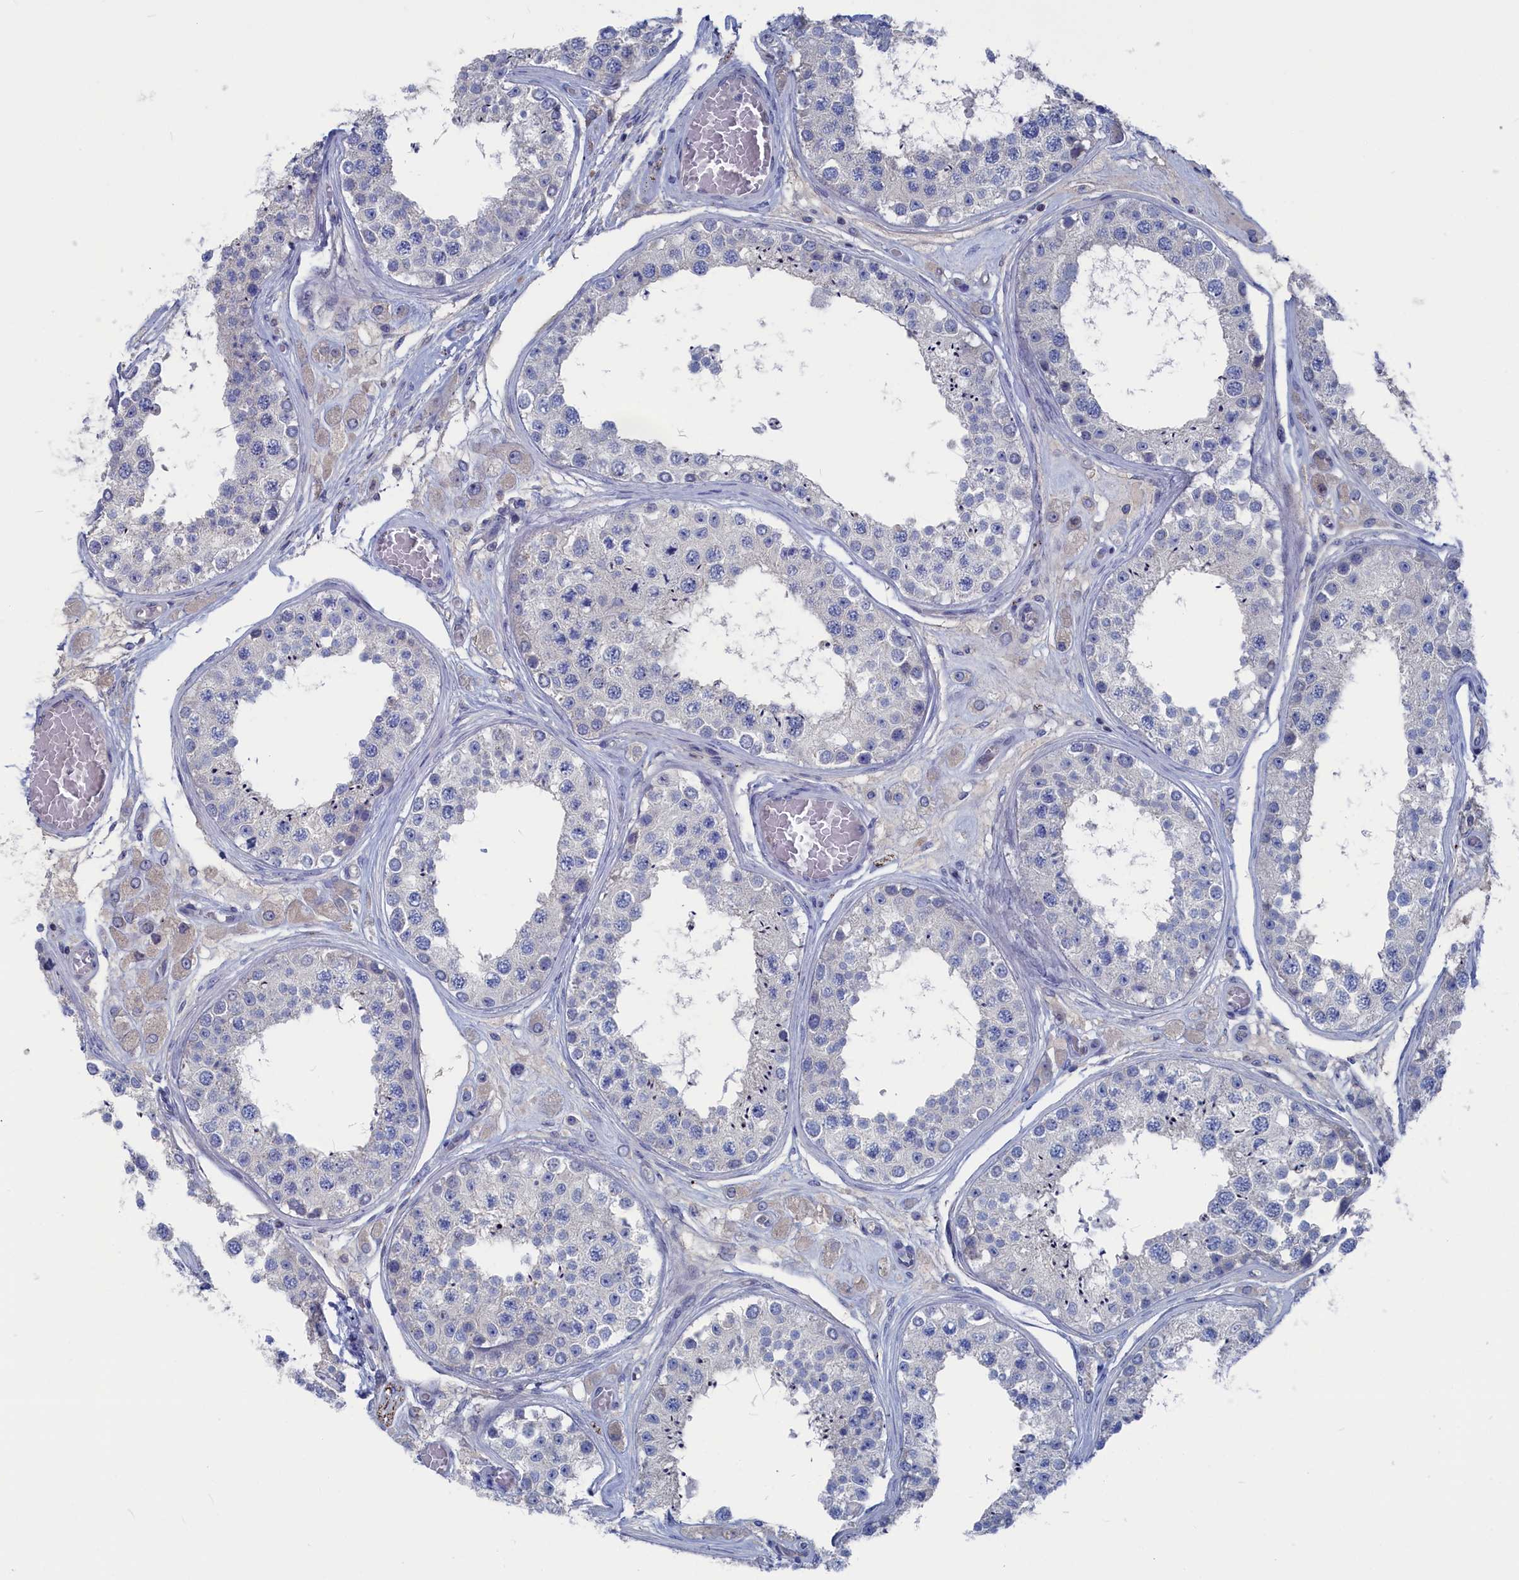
{"staining": {"intensity": "negative", "quantity": "none", "location": "none"}, "tissue": "testis", "cell_type": "Cells in seminiferous ducts", "image_type": "normal", "snomed": [{"axis": "morphology", "description": "Normal tissue, NOS"}, {"axis": "topography", "description": "Testis"}], "caption": "High magnification brightfield microscopy of benign testis stained with DAB (brown) and counterstained with hematoxylin (blue): cells in seminiferous ducts show no significant expression.", "gene": "CEND1", "patient": {"sex": "male", "age": 25}}